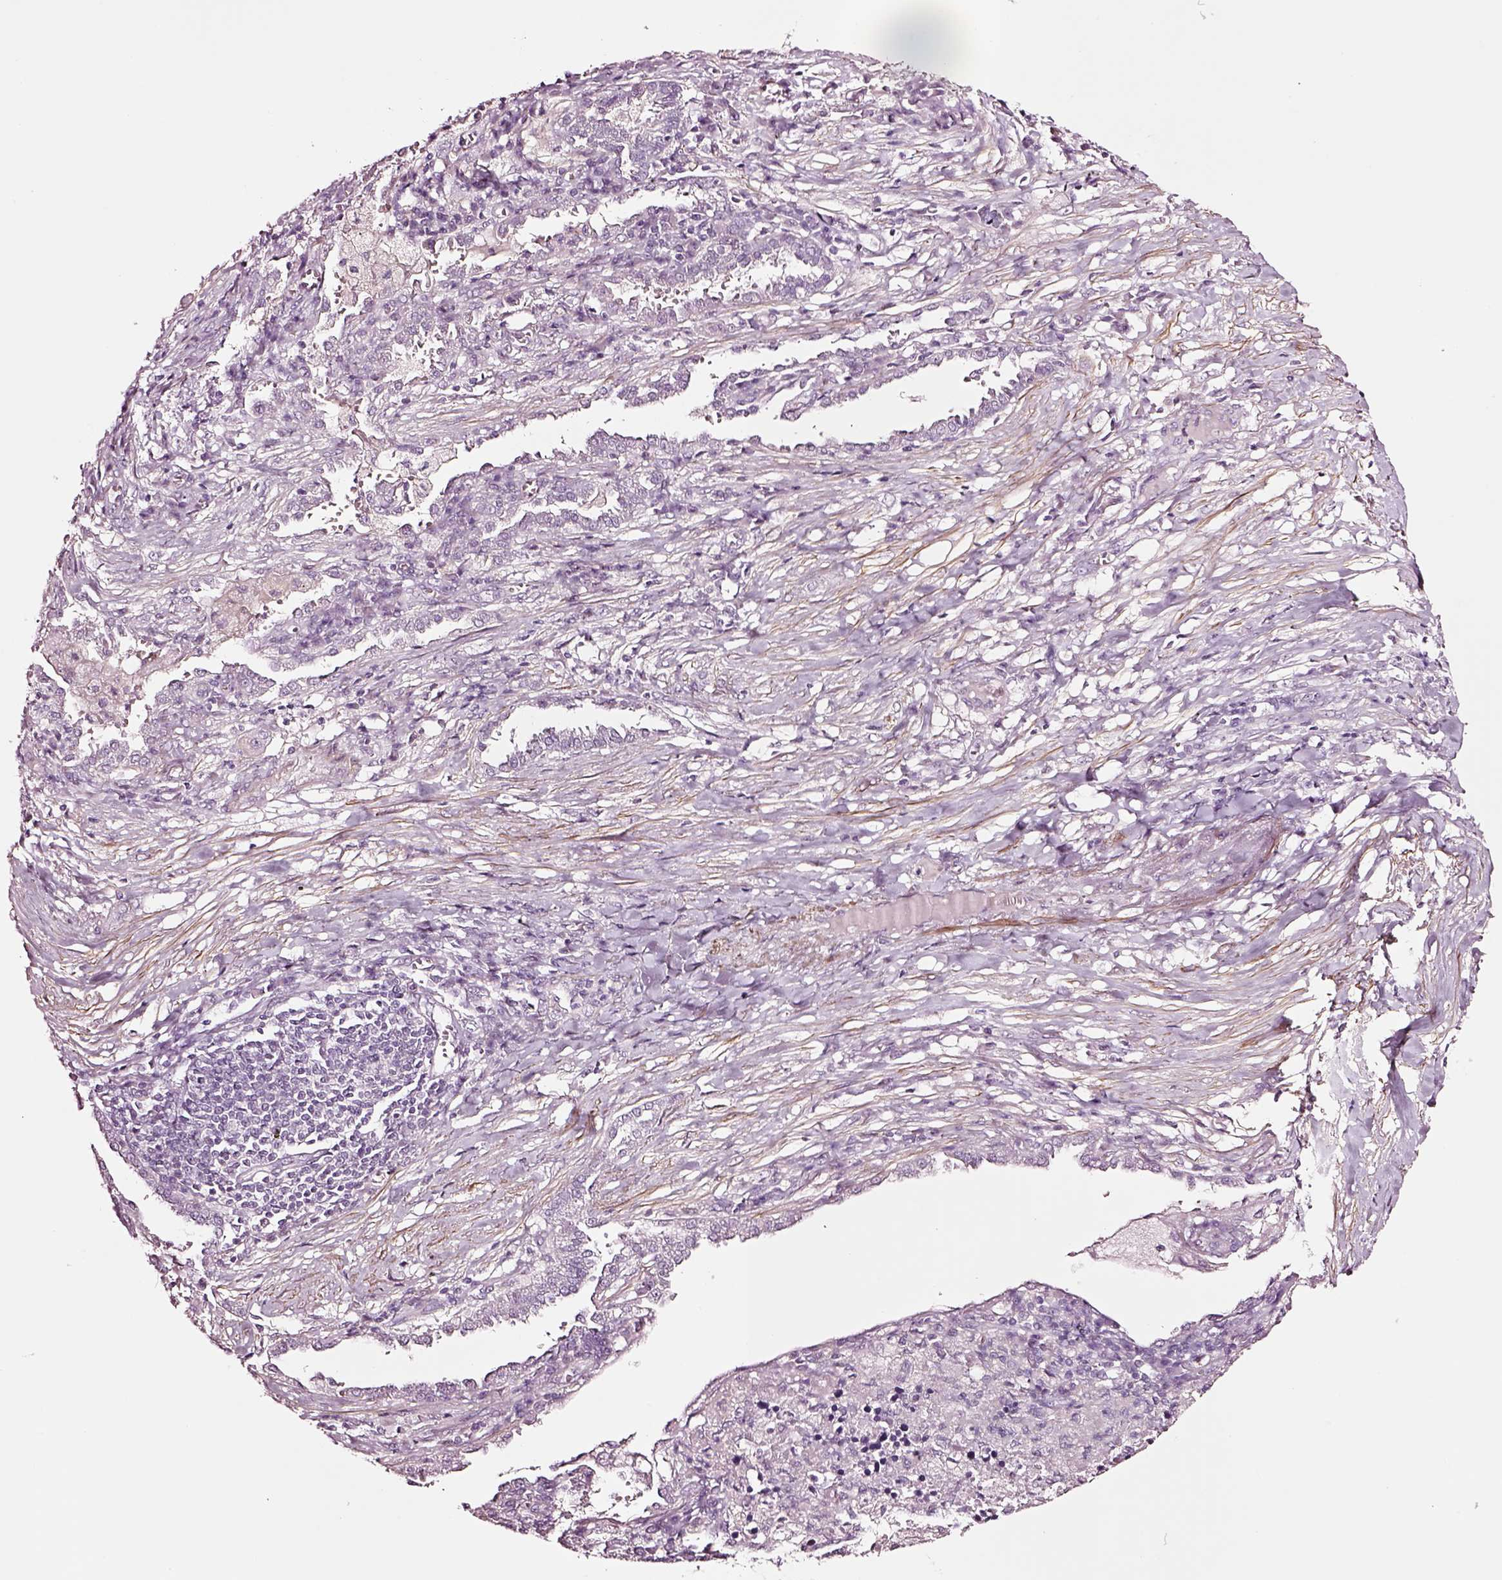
{"staining": {"intensity": "negative", "quantity": "none", "location": "none"}, "tissue": "lung cancer", "cell_type": "Tumor cells", "image_type": "cancer", "snomed": [{"axis": "morphology", "description": "Adenocarcinoma, NOS"}, {"axis": "topography", "description": "Lung"}], "caption": "An immunohistochemistry (IHC) photomicrograph of lung cancer (adenocarcinoma) is shown. There is no staining in tumor cells of lung cancer (adenocarcinoma). (DAB (3,3'-diaminobenzidine) immunohistochemistry (IHC) visualized using brightfield microscopy, high magnification).", "gene": "SOX10", "patient": {"sex": "male", "age": 57}}